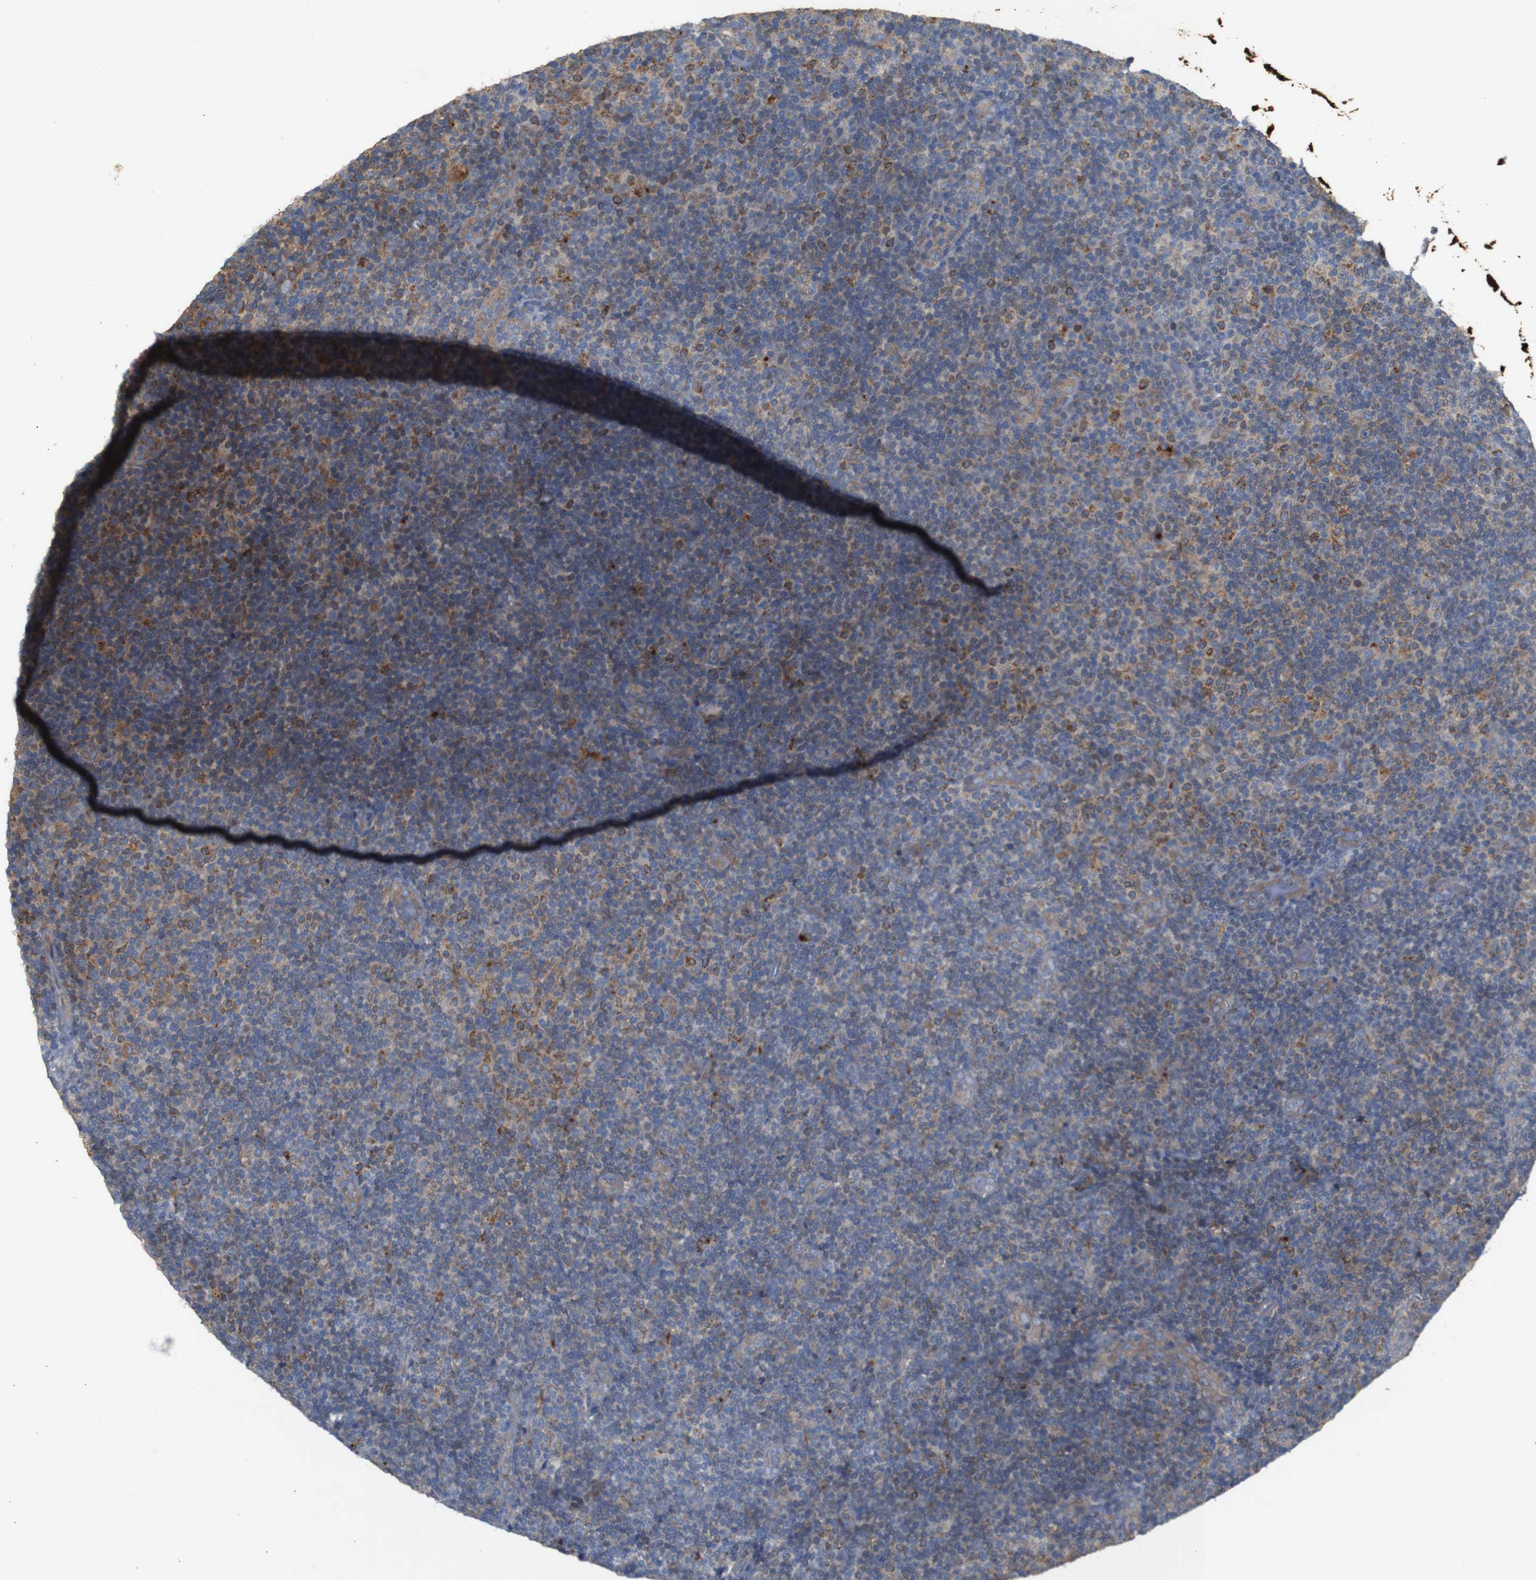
{"staining": {"intensity": "moderate", "quantity": "<25%", "location": "cytoplasmic/membranous"}, "tissue": "lymphoma", "cell_type": "Tumor cells", "image_type": "cancer", "snomed": [{"axis": "morphology", "description": "Malignant lymphoma, non-Hodgkin's type, Low grade"}, {"axis": "topography", "description": "Lymph node"}], "caption": "Protein expression analysis of human lymphoma reveals moderate cytoplasmic/membranous staining in about <25% of tumor cells. (Brightfield microscopy of DAB IHC at high magnification).", "gene": "PTPN1", "patient": {"sex": "male", "age": 83}}